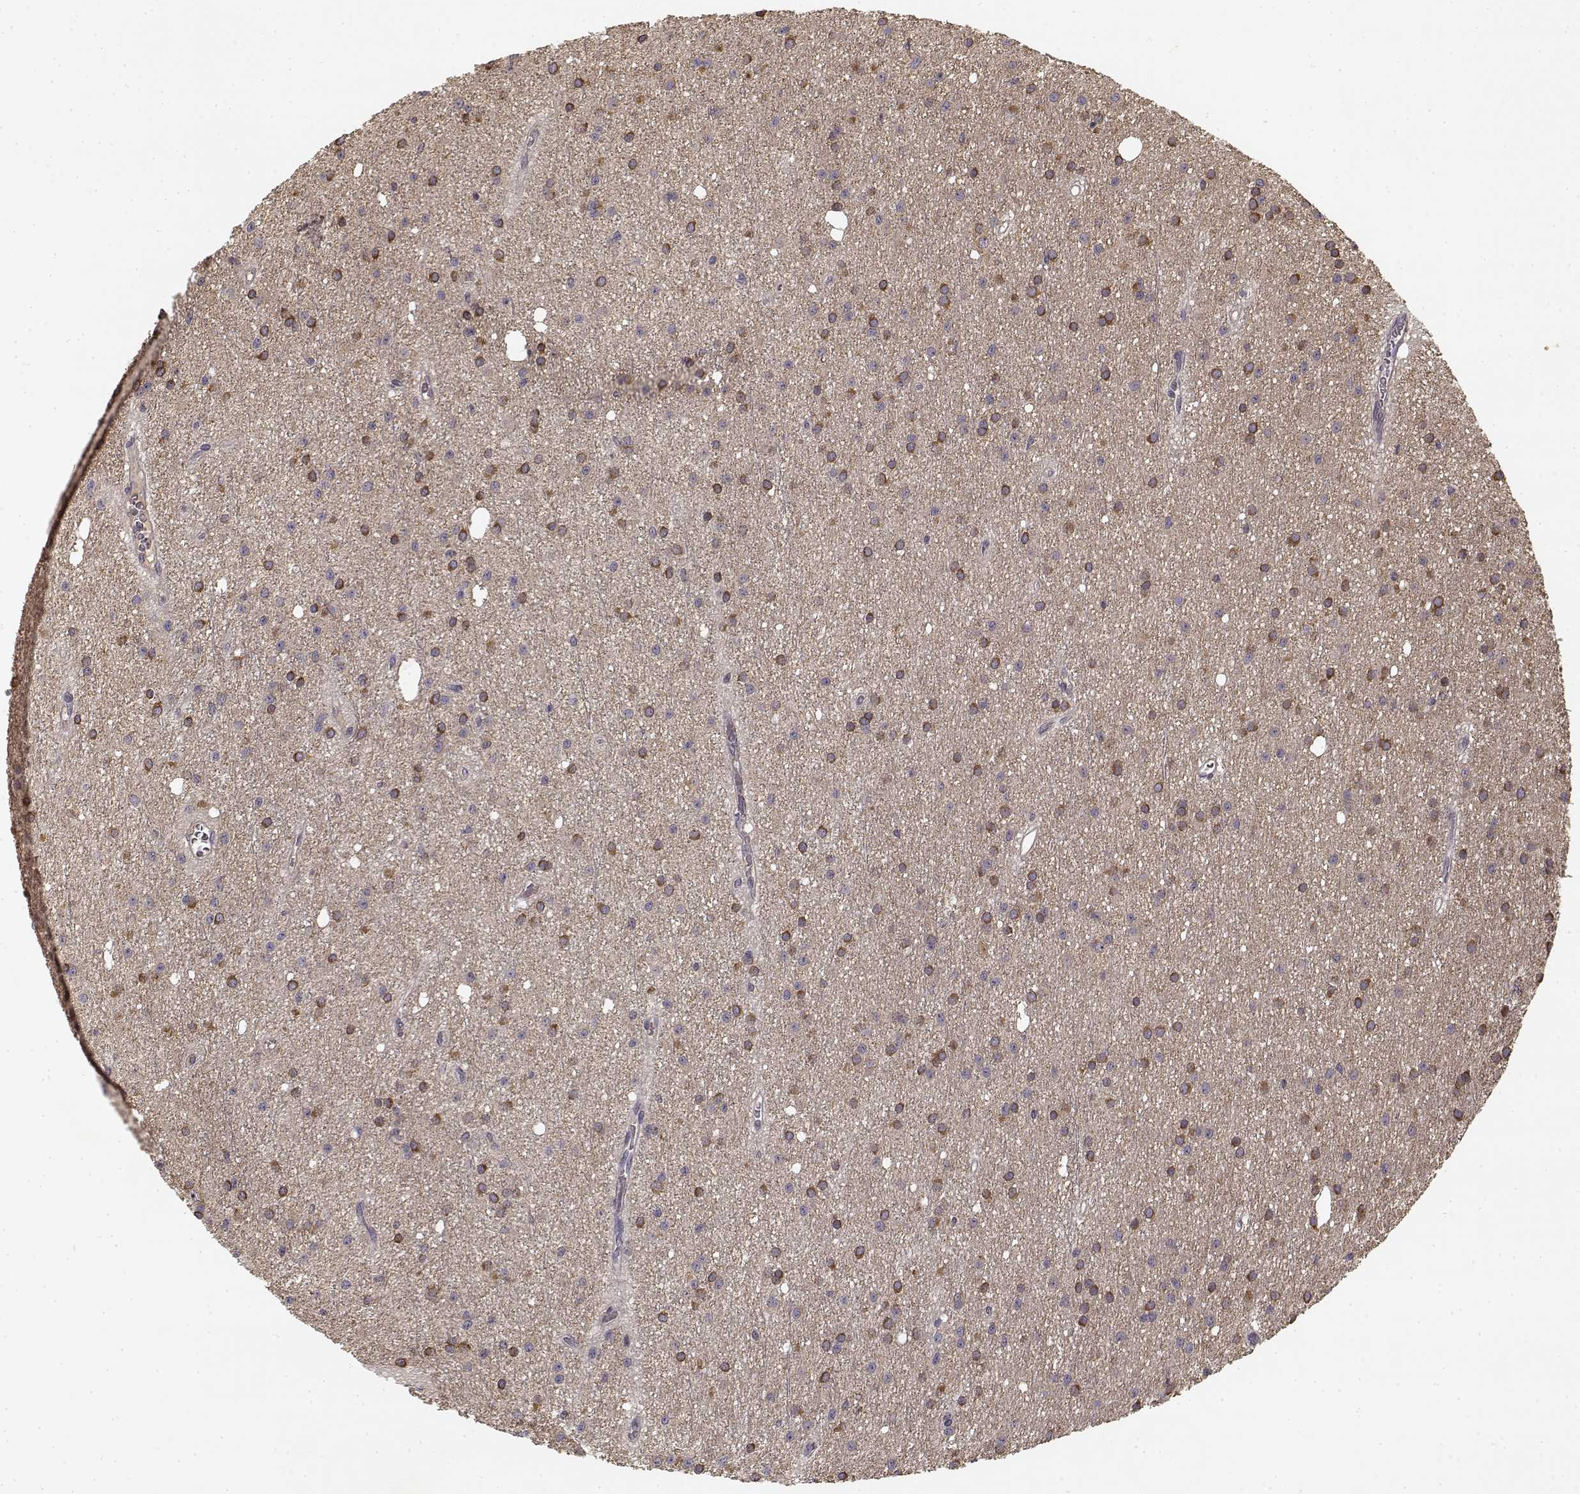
{"staining": {"intensity": "moderate", "quantity": "25%-75%", "location": "cytoplasmic/membranous"}, "tissue": "glioma", "cell_type": "Tumor cells", "image_type": "cancer", "snomed": [{"axis": "morphology", "description": "Glioma, malignant, Low grade"}, {"axis": "topography", "description": "Brain"}], "caption": "Tumor cells exhibit medium levels of moderate cytoplasmic/membranous expression in approximately 25%-75% of cells in malignant low-grade glioma. The protein is shown in brown color, while the nuclei are stained blue.", "gene": "MED12L", "patient": {"sex": "male", "age": 27}}